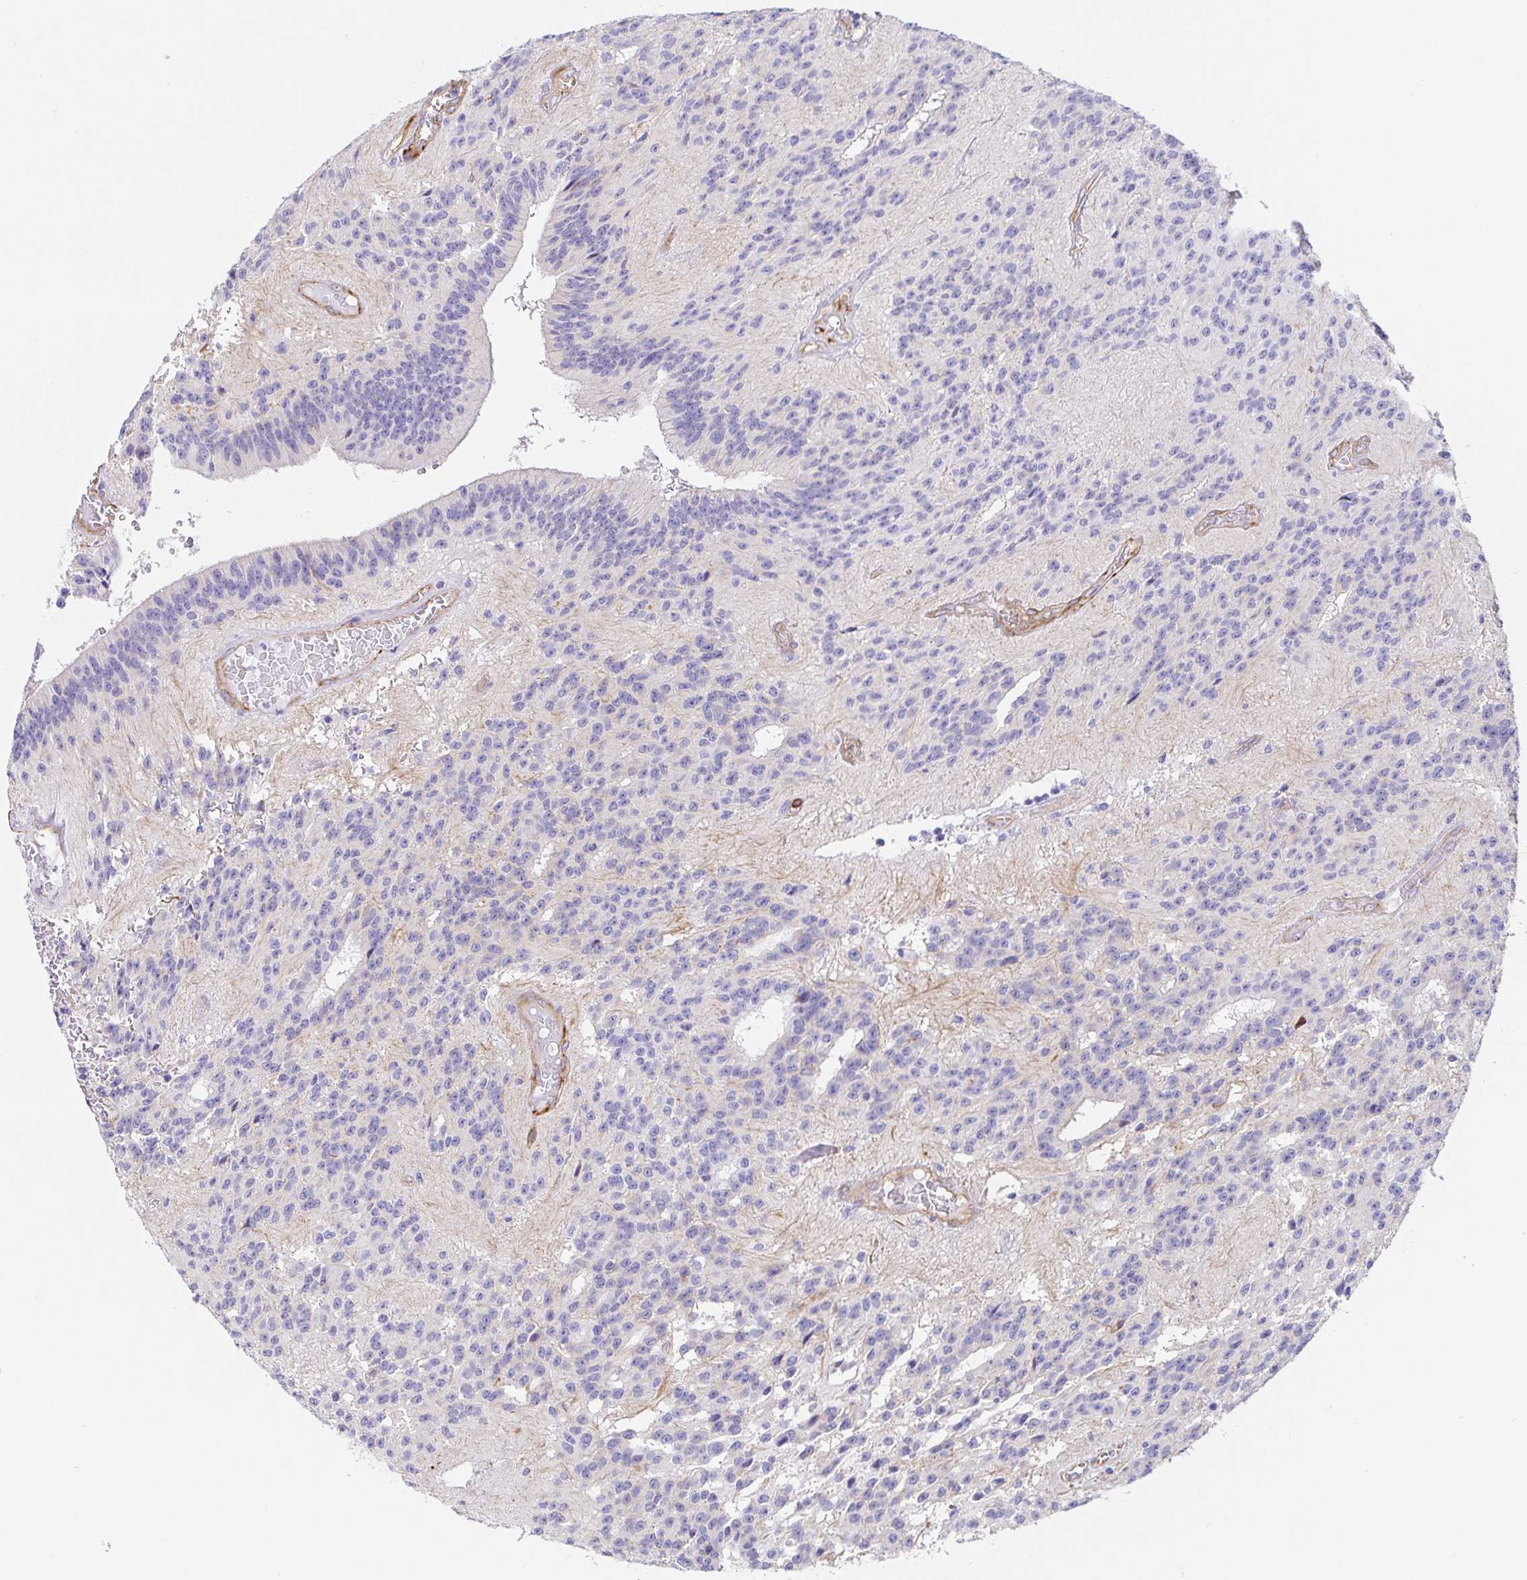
{"staining": {"intensity": "negative", "quantity": "none", "location": "none"}, "tissue": "glioma", "cell_type": "Tumor cells", "image_type": "cancer", "snomed": [{"axis": "morphology", "description": "Glioma, malignant, Low grade"}, {"axis": "topography", "description": "Brain"}], "caption": "High power microscopy image of an IHC histopathology image of glioma, revealing no significant expression in tumor cells. The staining was performed using DAB to visualize the protein expression in brown, while the nuclei were stained in blue with hematoxylin (Magnification: 20x).", "gene": "DOCK1", "patient": {"sex": "male", "age": 31}}